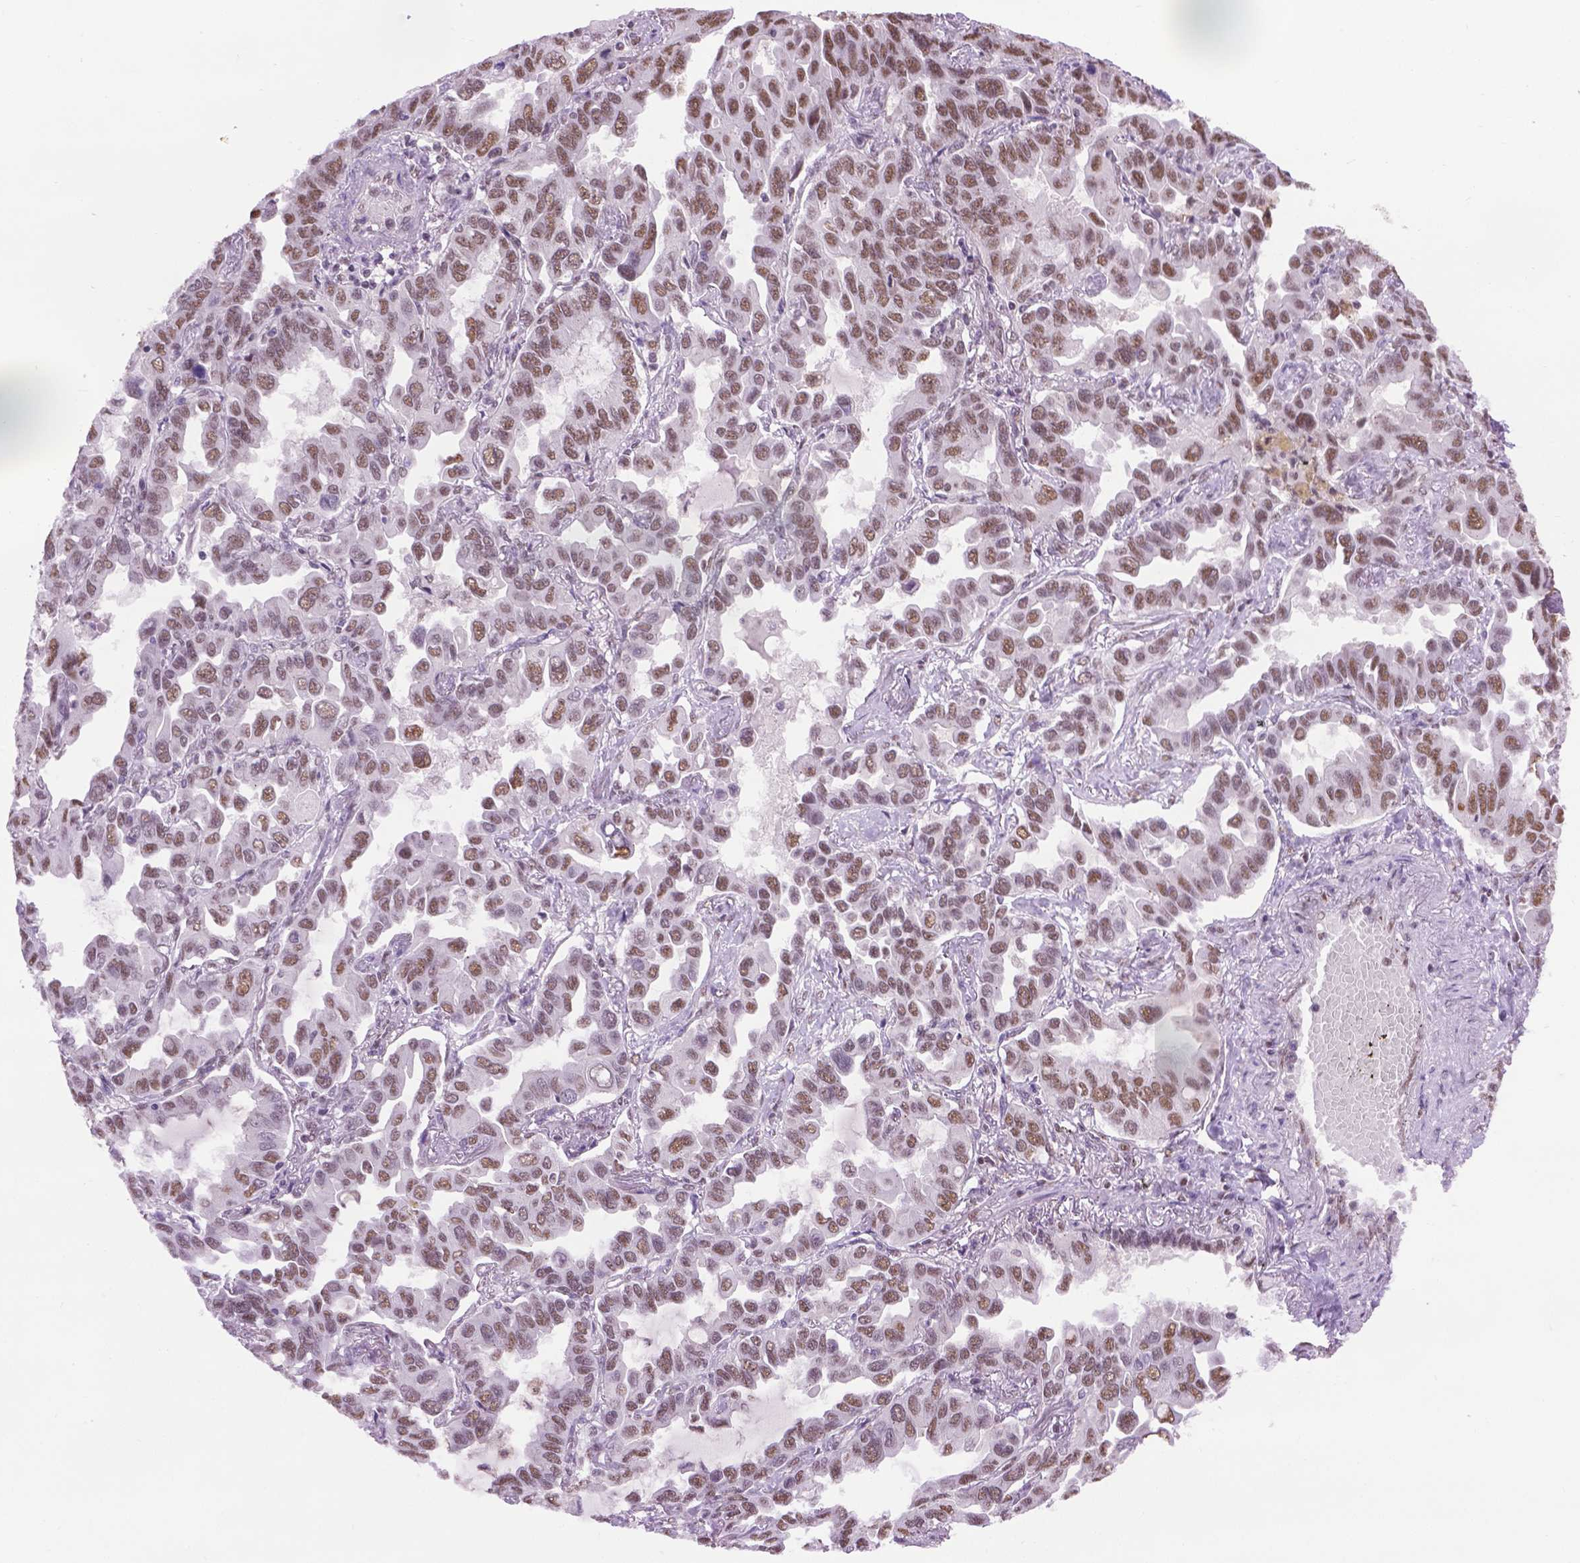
{"staining": {"intensity": "moderate", "quantity": "25%-75%", "location": "nuclear"}, "tissue": "lung cancer", "cell_type": "Tumor cells", "image_type": "cancer", "snomed": [{"axis": "morphology", "description": "Adenocarcinoma, NOS"}, {"axis": "topography", "description": "Lung"}], "caption": "The histopathology image demonstrates a brown stain indicating the presence of a protein in the nuclear of tumor cells in lung adenocarcinoma. (DAB (3,3'-diaminobenzidine) = brown stain, brightfield microscopy at high magnification).", "gene": "ABI2", "patient": {"sex": "male", "age": 64}}